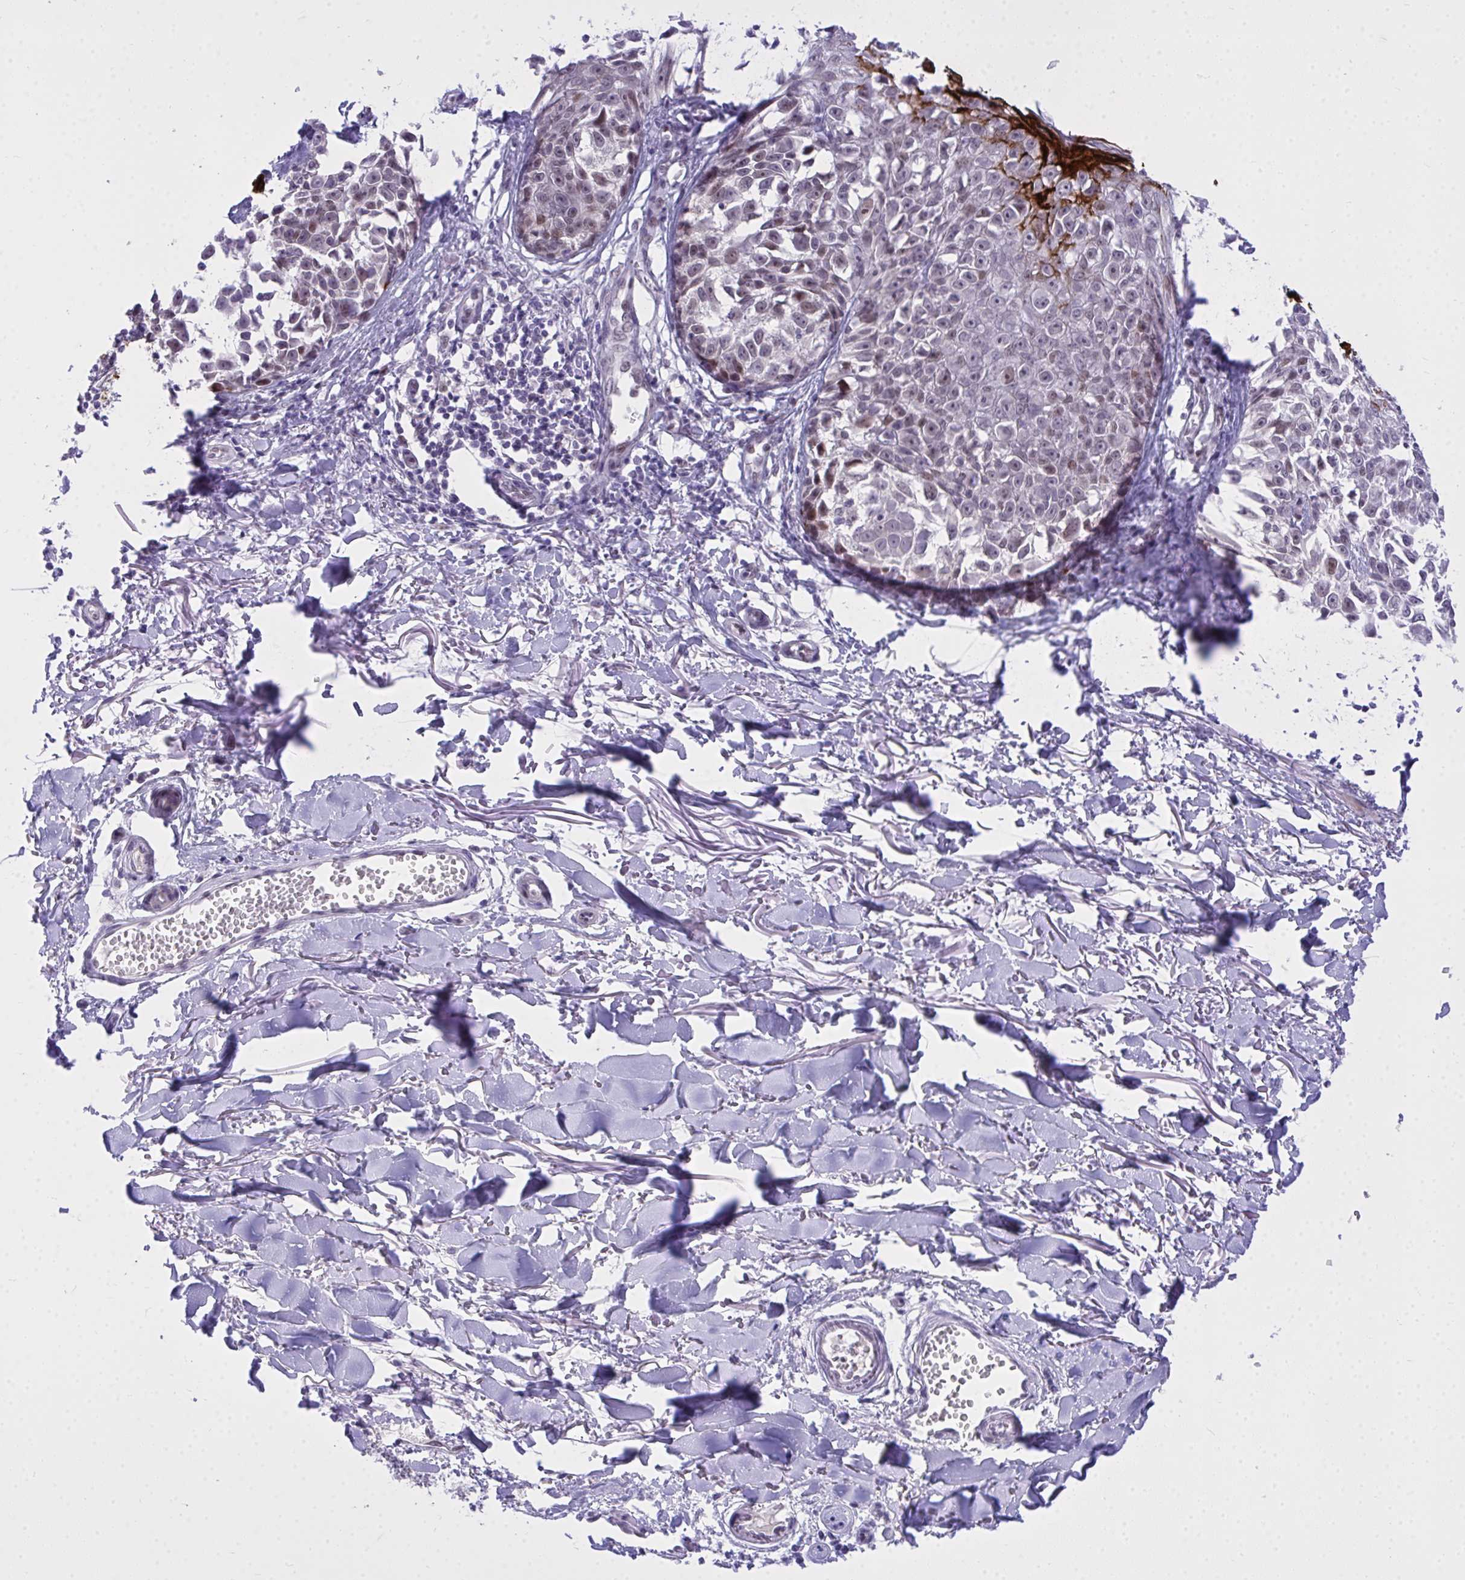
{"staining": {"intensity": "weak", "quantity": "<25%", "location": "nuclear"}, "tissue": "melanoma", "cell_type": "Tumor cells", "image_type": "cancer", "snomed": [{"axis": "morphology", "description": "Malignant melanoma, NOS"}, {"axis": "topography", "description": "Skin"}], "caption": "The micrograph exhibits no significant expression in tumor cells of malignant melanoma.", "gene": "TEAD4", "patient": {"sex": "male", "age": 73}}